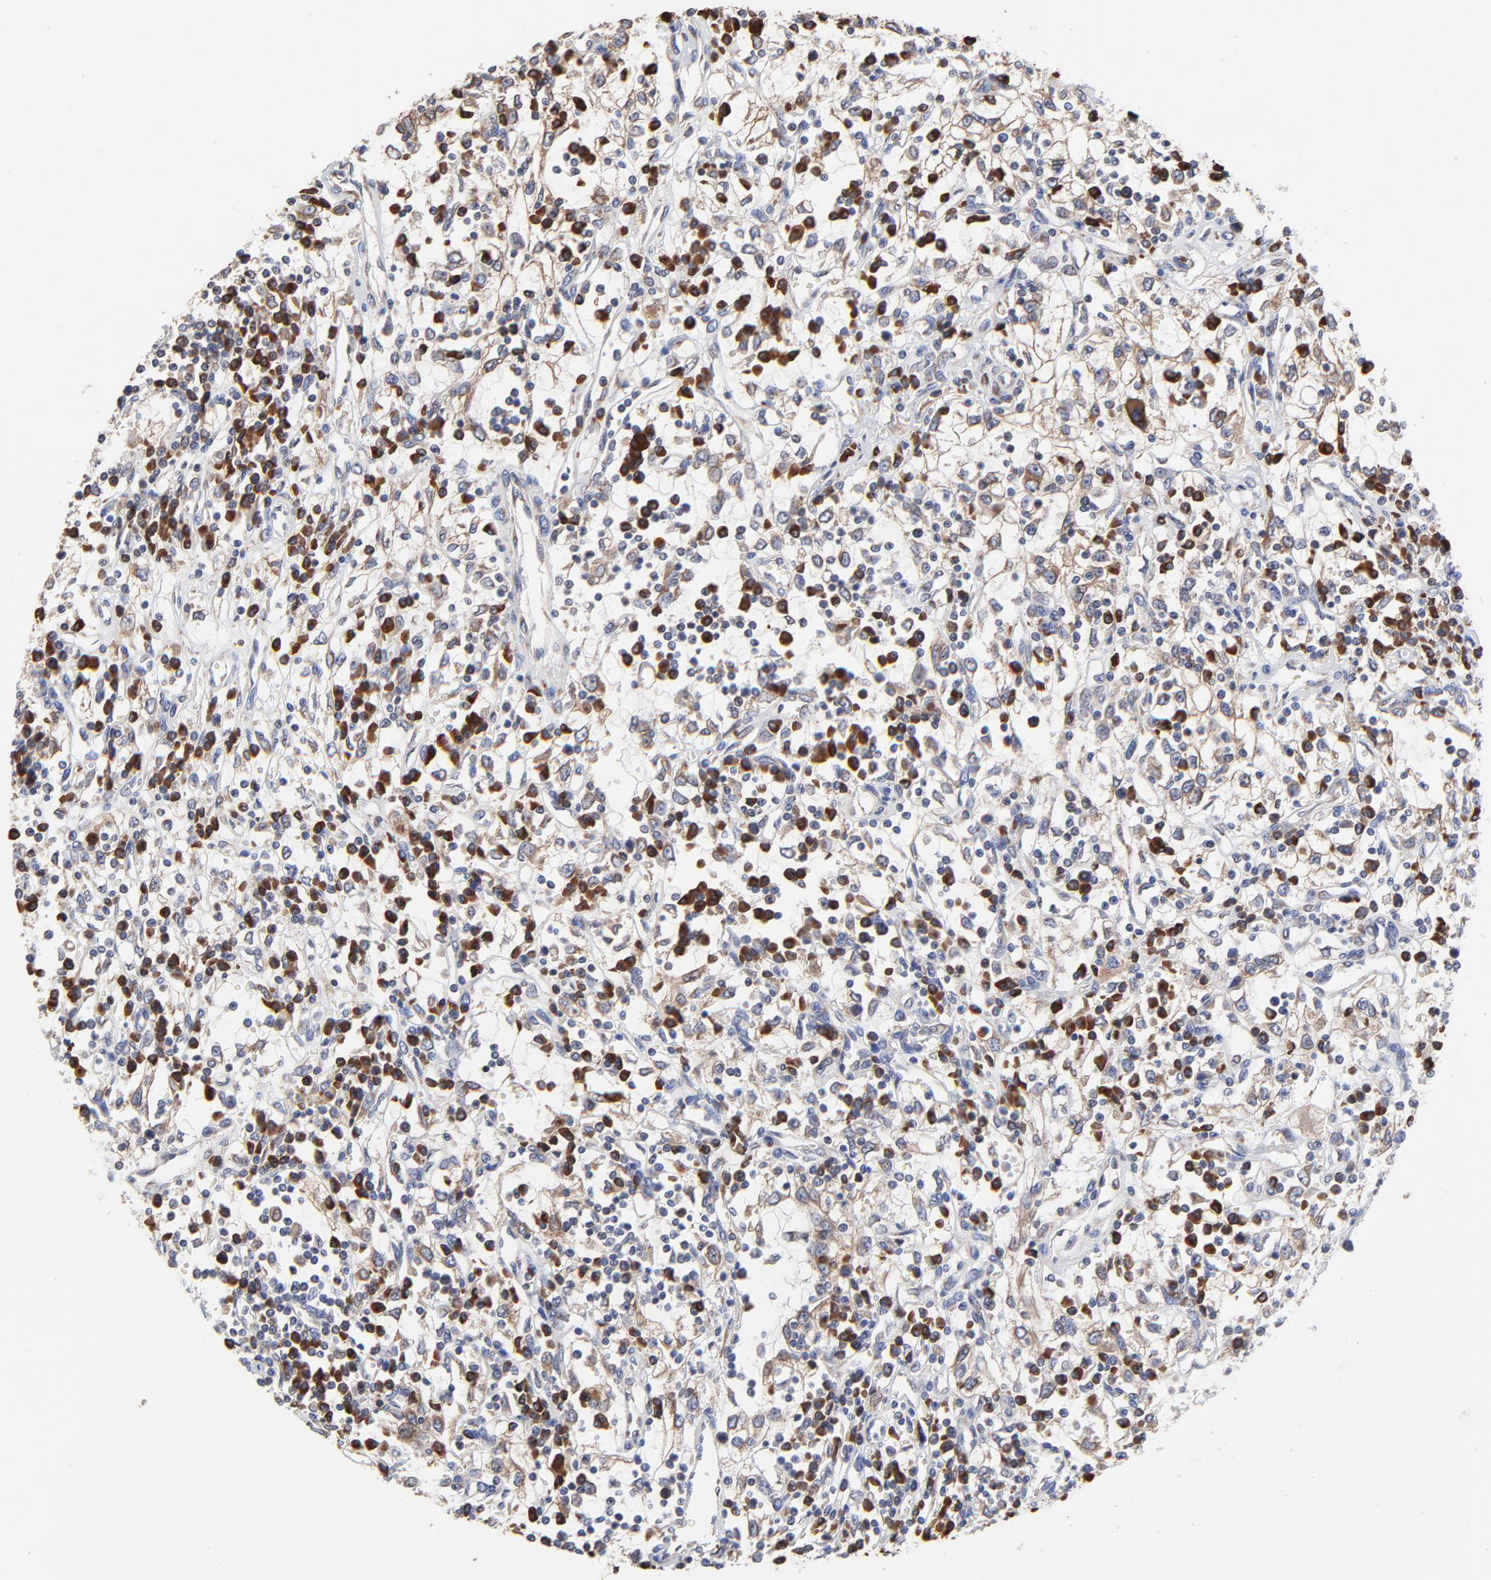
{"staining": {"intensity": "negative", "quantity": "none", "location": "none"}, "tissue": "renal cancer", "cell_type": "Tumor cells", "image_type": "cancer", "snomed": [{"axis": "morphology", "description": "Adenocarcinoma, NOS"}, {"axis": "topography", "description": "Kidney"}], "caption": "DAB (3,3'-diaminobenzidine) immunohistochemical staining of human renal cancer (adenocarcinoma) reveals no significant positivity in tumor cells. (Stains: DAB IHC with hematoxylin counter stain, Microscopy: brightfield microscopy at high magnification).", "gene": "LMAN1", "patient": {"sex": "male", "age": 82}}